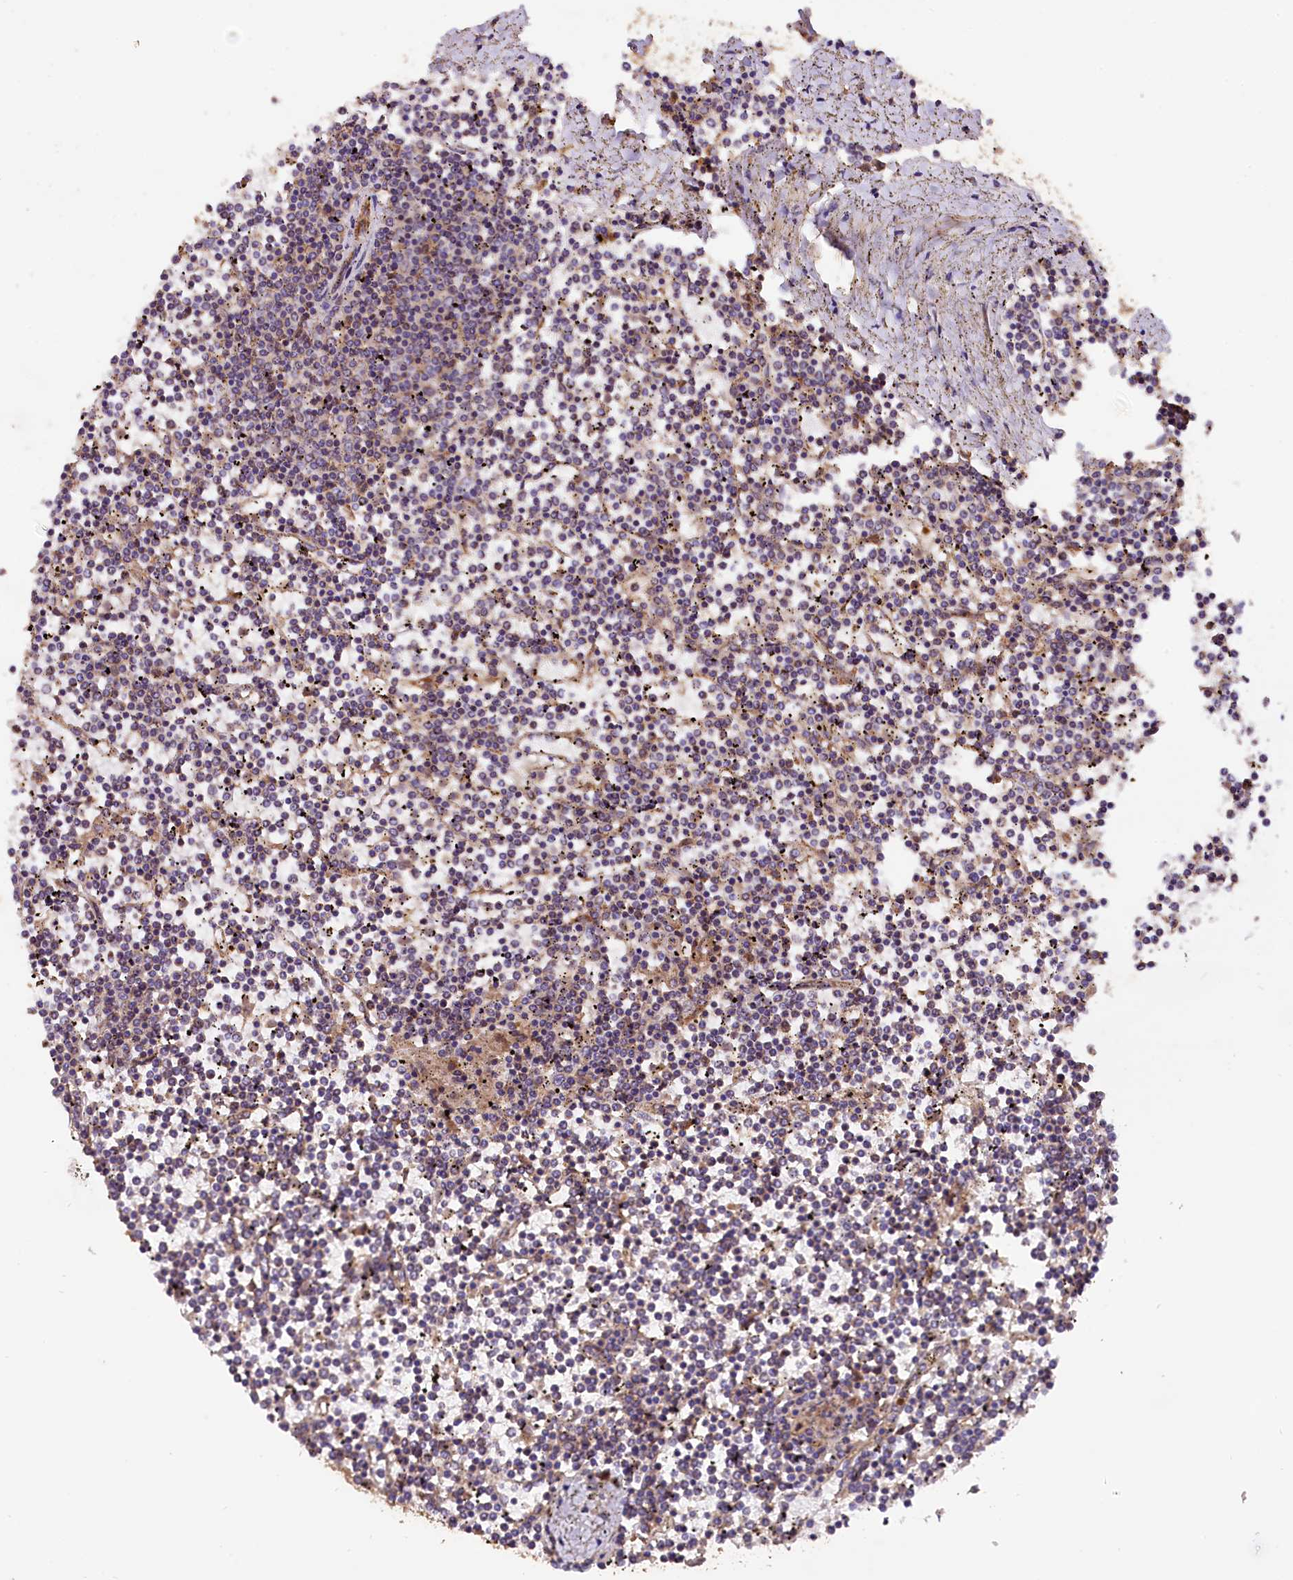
{"staining": {"intensity": "negative", "quantity": "none", "location": "none"}, "tissue": "lymphoma", "cell_type": "Tumor cells", "image_type": "cancer", "snomed": [{"axis": "morphology", "description": "Malignant lymphoma, non-Hodgkin's type, Low grade"}, {"axis": "topography", "description": "Spleen"}], "caption": "Protein analysis of low-grade malignant lymphoma, non-Hodgkin's type demonstrates no significant expression in tumor cells.", "gene": "RASSF1", "patient": {"sex": "female", "age": 19}}